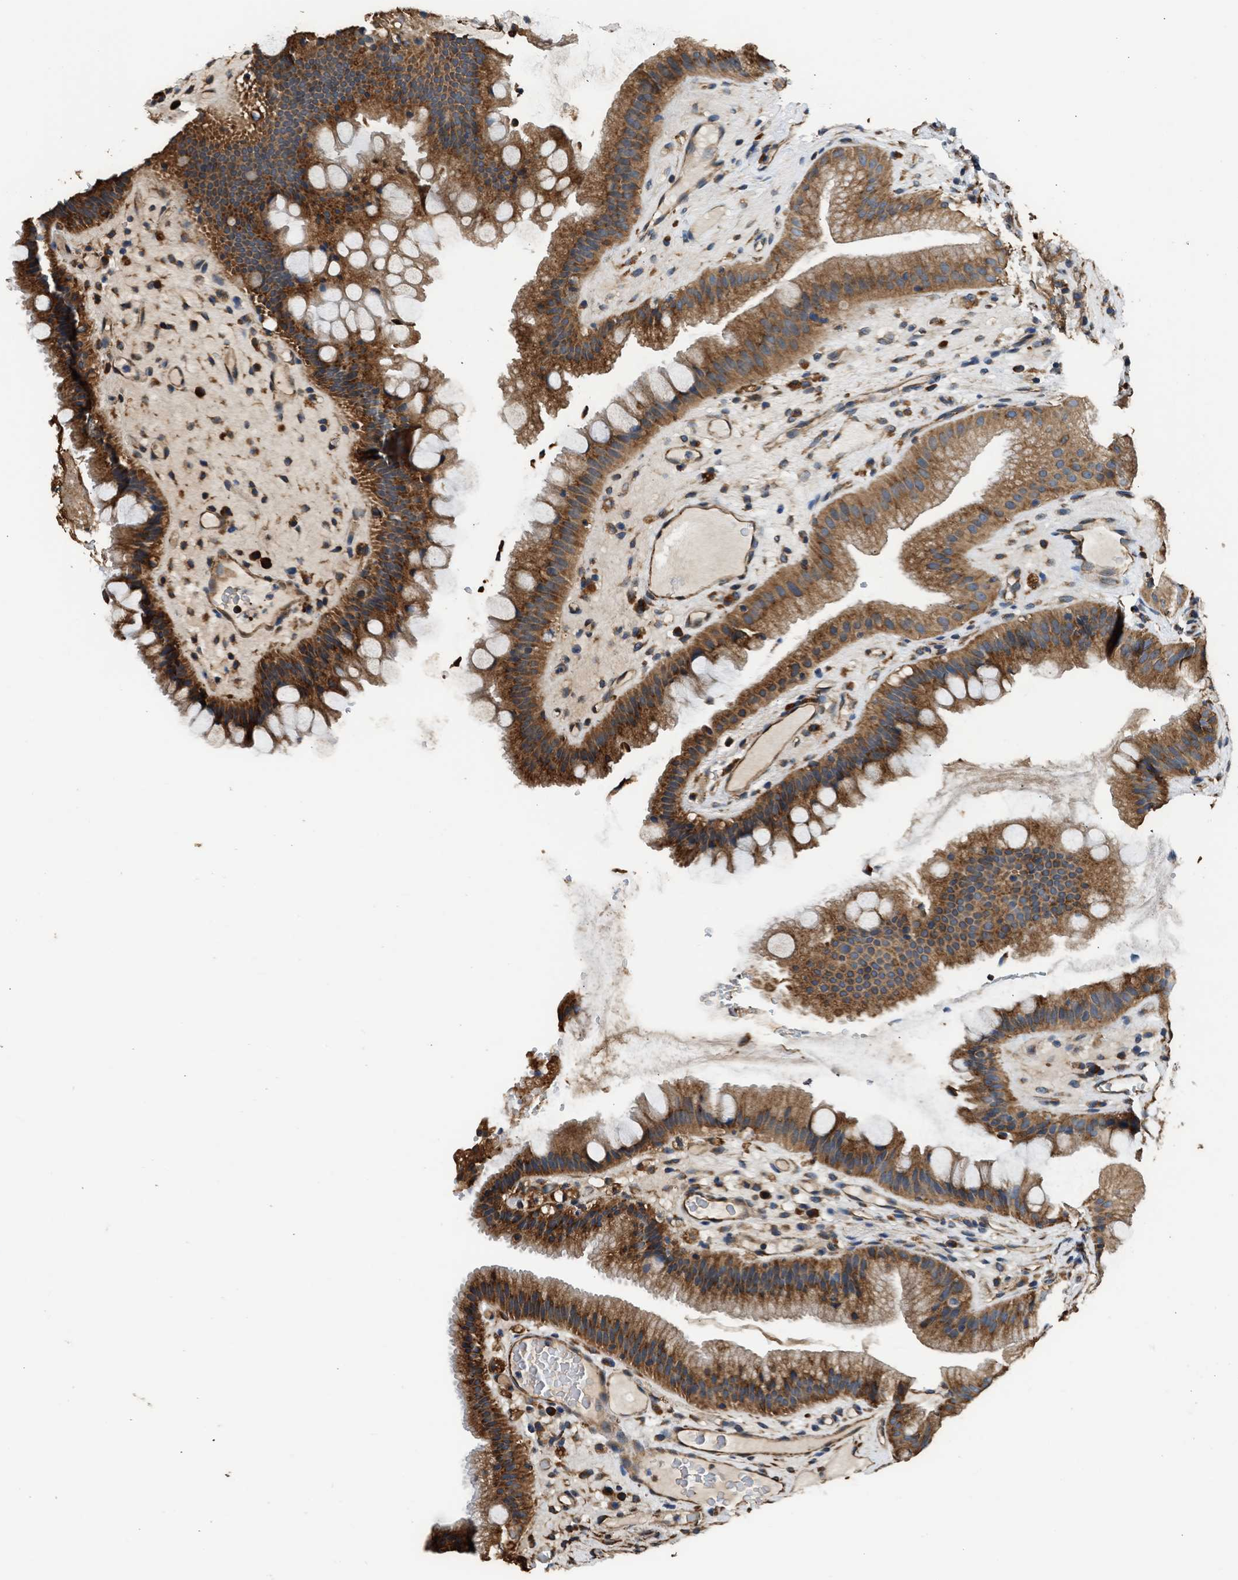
{"staining": {"intensity": "strong", "quantity": ">75%", "location": "cytoplasmic/membranous"}, "tissue": "gallbladder", "cell_type": "Glandular cells", "image_type": "normal", "snomed": [{"axis": "morphology", "description": "Normal tissue, NOS"}, {"axis": "topography", "description": "Gallbladder"}], "caption": "Gallbladder stained for a protein displays strong cytoplasmic/membranous positivity in glandular cells. (Stains: DAB (3,3'-diaminobenzidine) in brown, nuclei in blue, Microscopy: brightfield microscopy at high magnification).", "gene": "SLC36A4", "patient": {"sex": "male", "age": 49}}